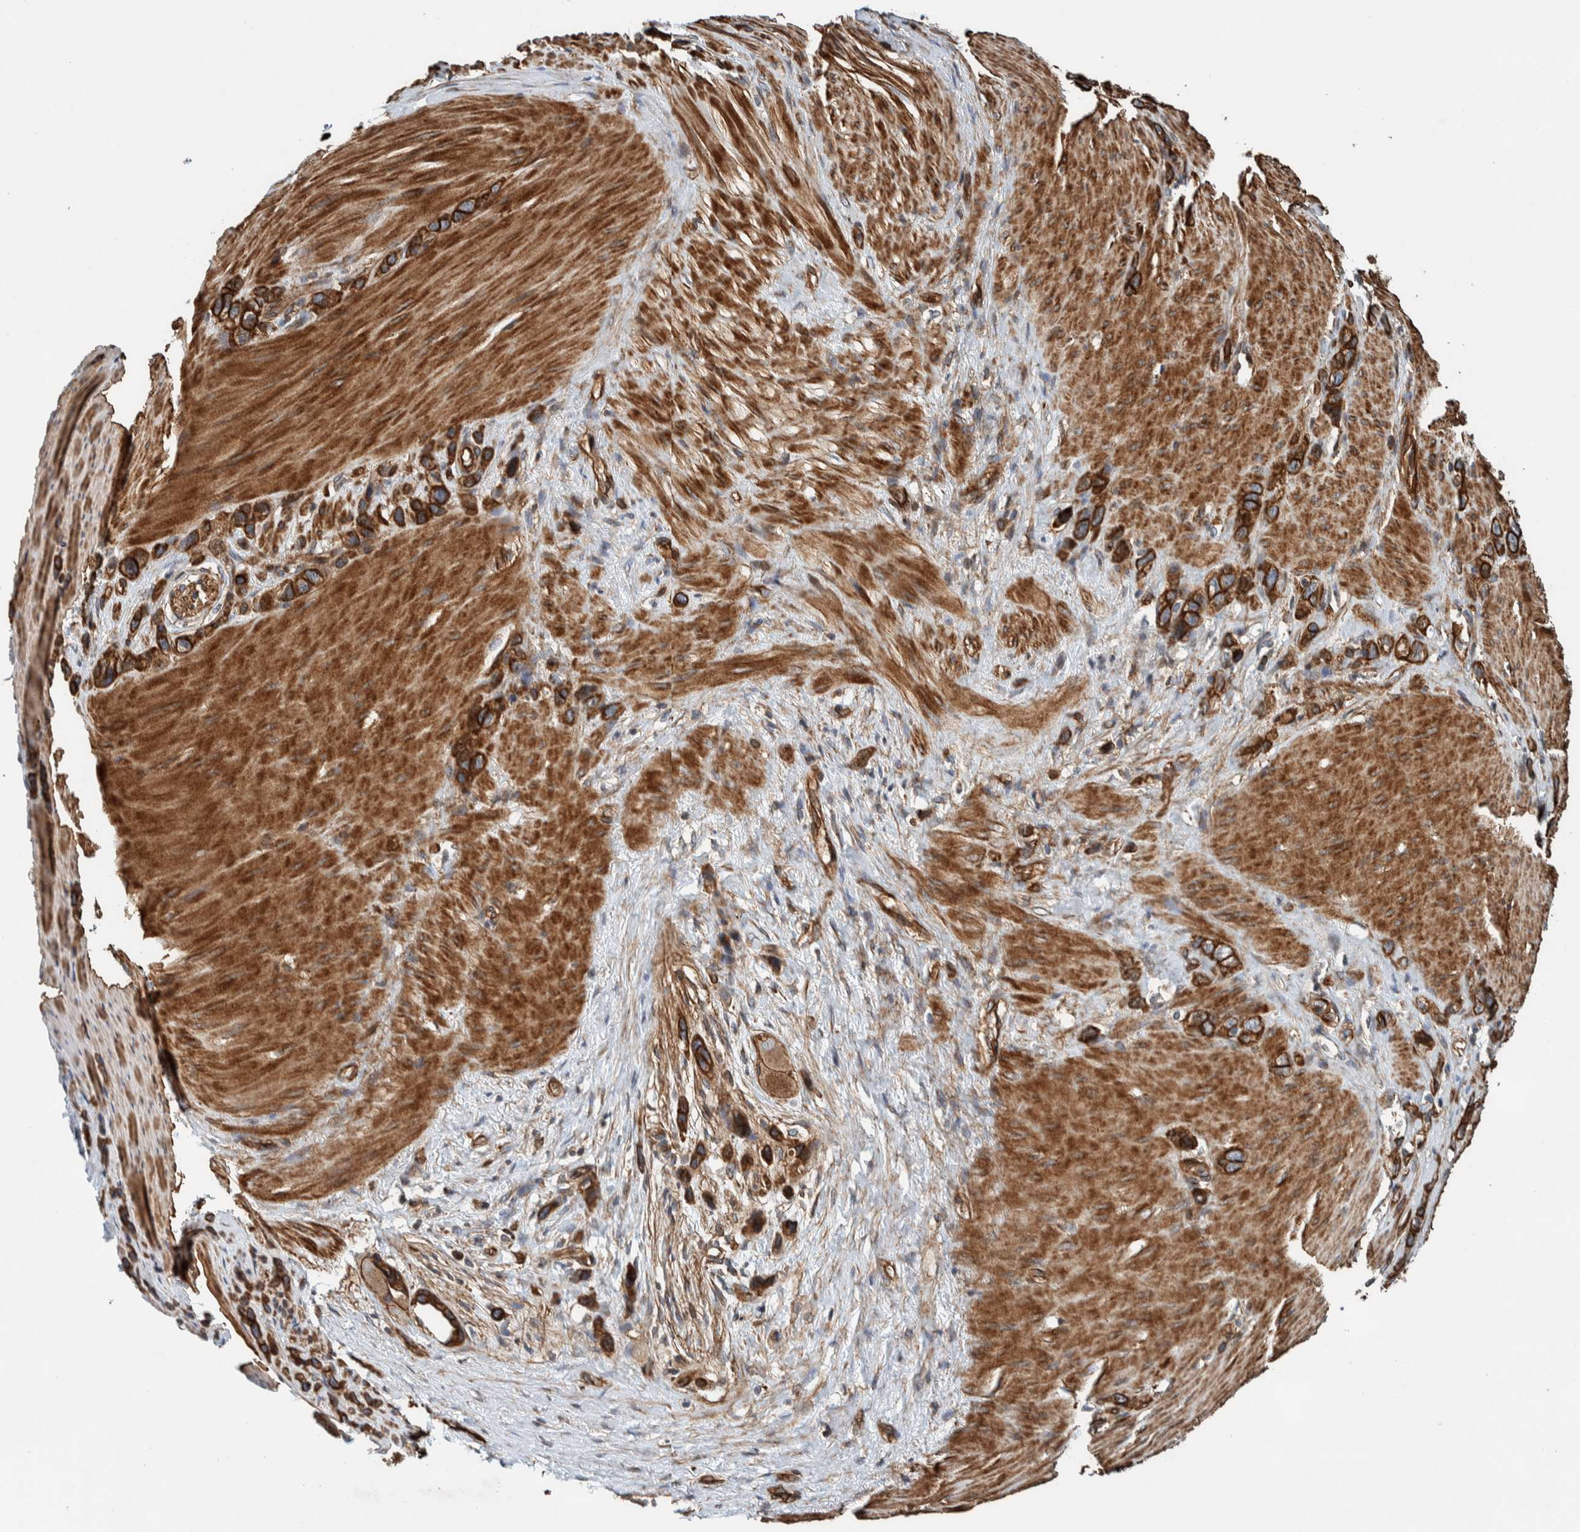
{"staining": {"intensity": "strong", "quantity": ">75%", "location": "cytoplasmic/membranous"}, "tissue": "stomach cancer", "cell_type": "Tumor cells", "image_type": "cancer", "snomed": [{"axis": "morphology", "description": "Normal tissue, NOS"}, {"axis": "morphology", "description": "Adenocarcinoma, NOS"}, {"axis": "morphology", "description": "Adenocarcinoma, High grade"}, {"axis": "topography", "description": "Stomach, upper"}, {"axis": "topography", "description": "Stomach"}], "caption": "Stomach cancer (high-grade adenocarcinoma) stained with a brown dye reveals strong cytoplasmic/membranous positive staining in about >75% of tumor cells.", "gene": "PKD1L1", "patient": {"sex": "female", "age": 65}}